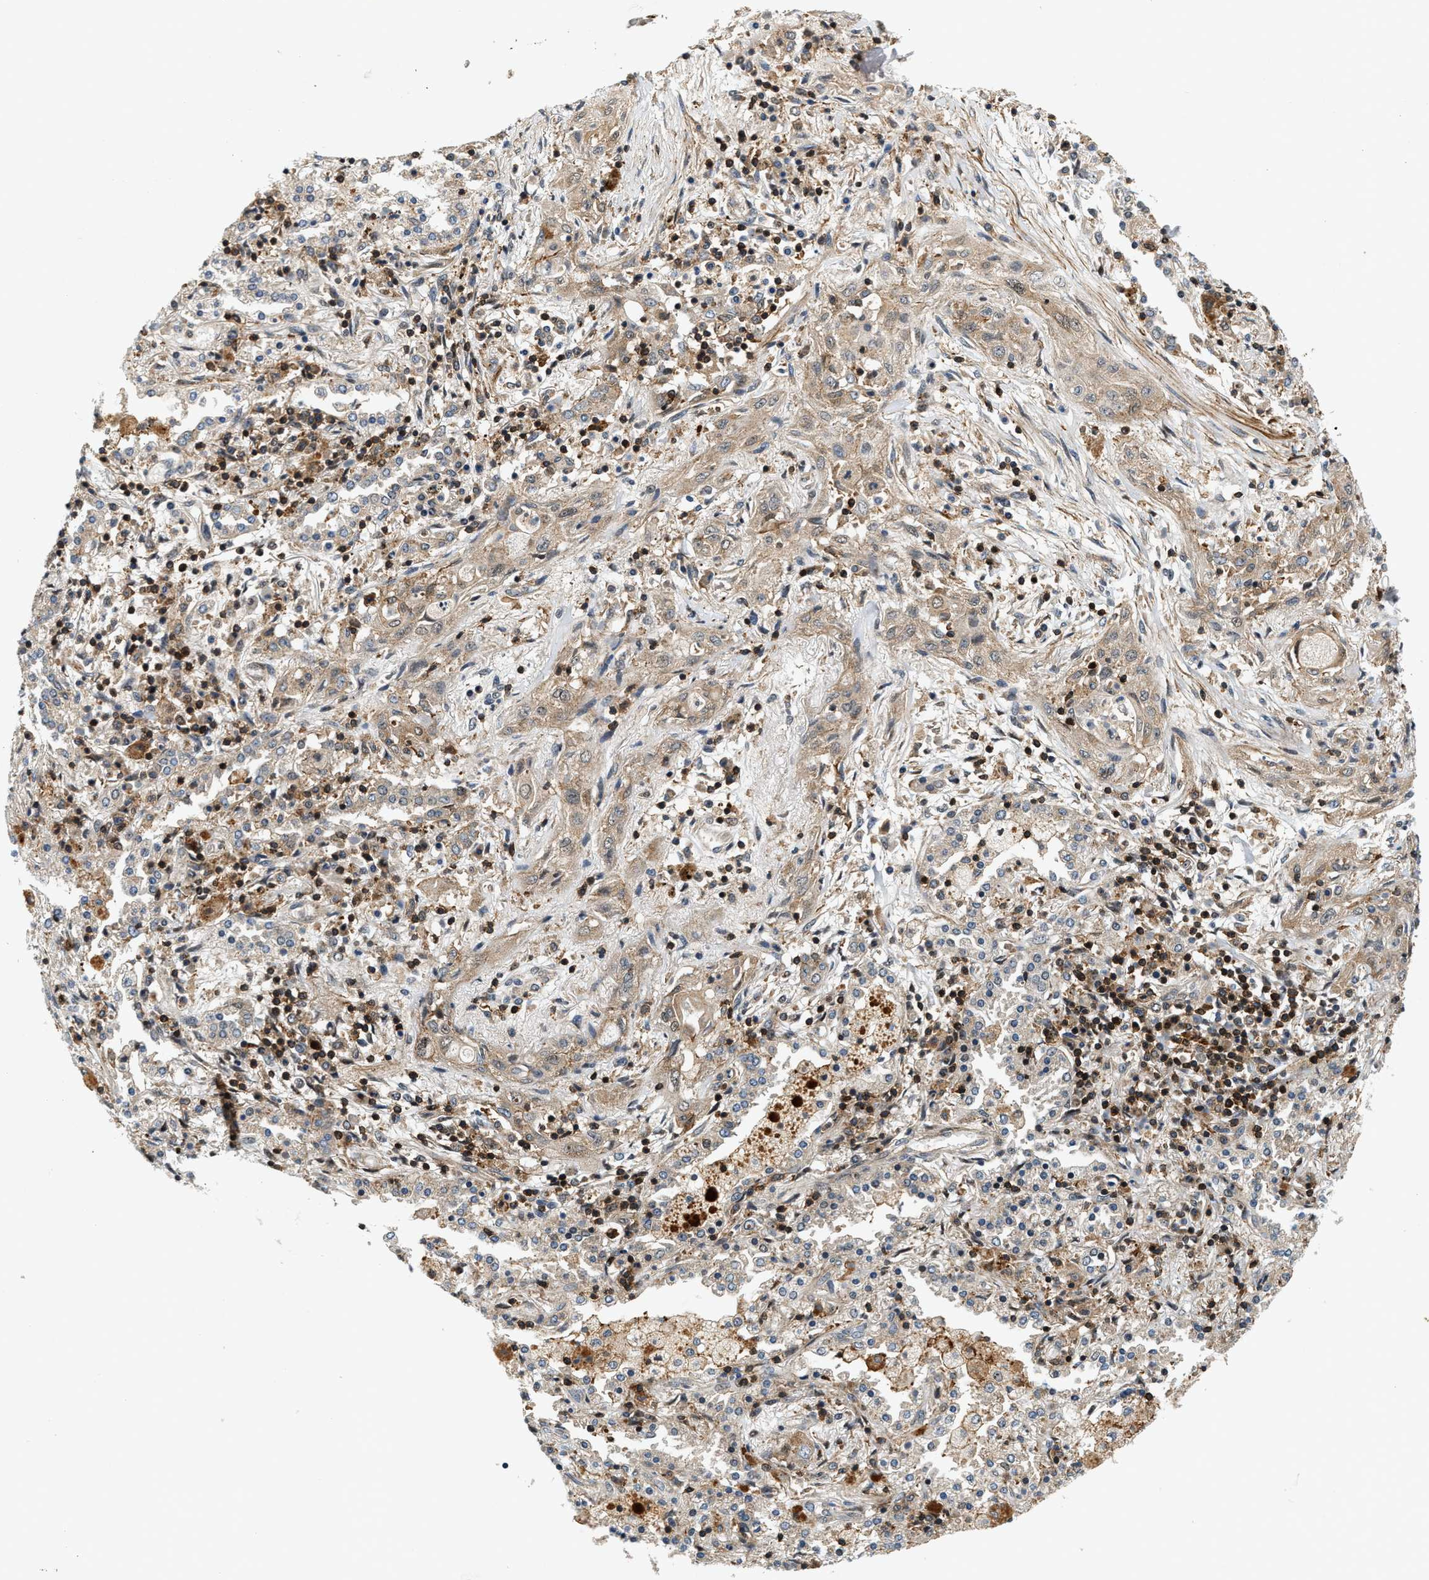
{"staining": {"intensity": "weak", "quantity": ">75%", "location": "cytoplasmic/membranous"}, "tissue": "lung cancer", "cell_type": "Tumor cells", "image_type": "cancer", "snomed": [{"axis": "morphology", "description": "Squamous cell carcinoma, NOS"}, {"axis": "topography", "description": "Lung"}], "caption": "A low amount of weak cytoplasmic/membranous positivity is seen in approximately >75% of tumor cells in lung squamous cell carcinoma tissue.", "gene": "SAMD9", "patient": {"sex": "female", "age": 47}}